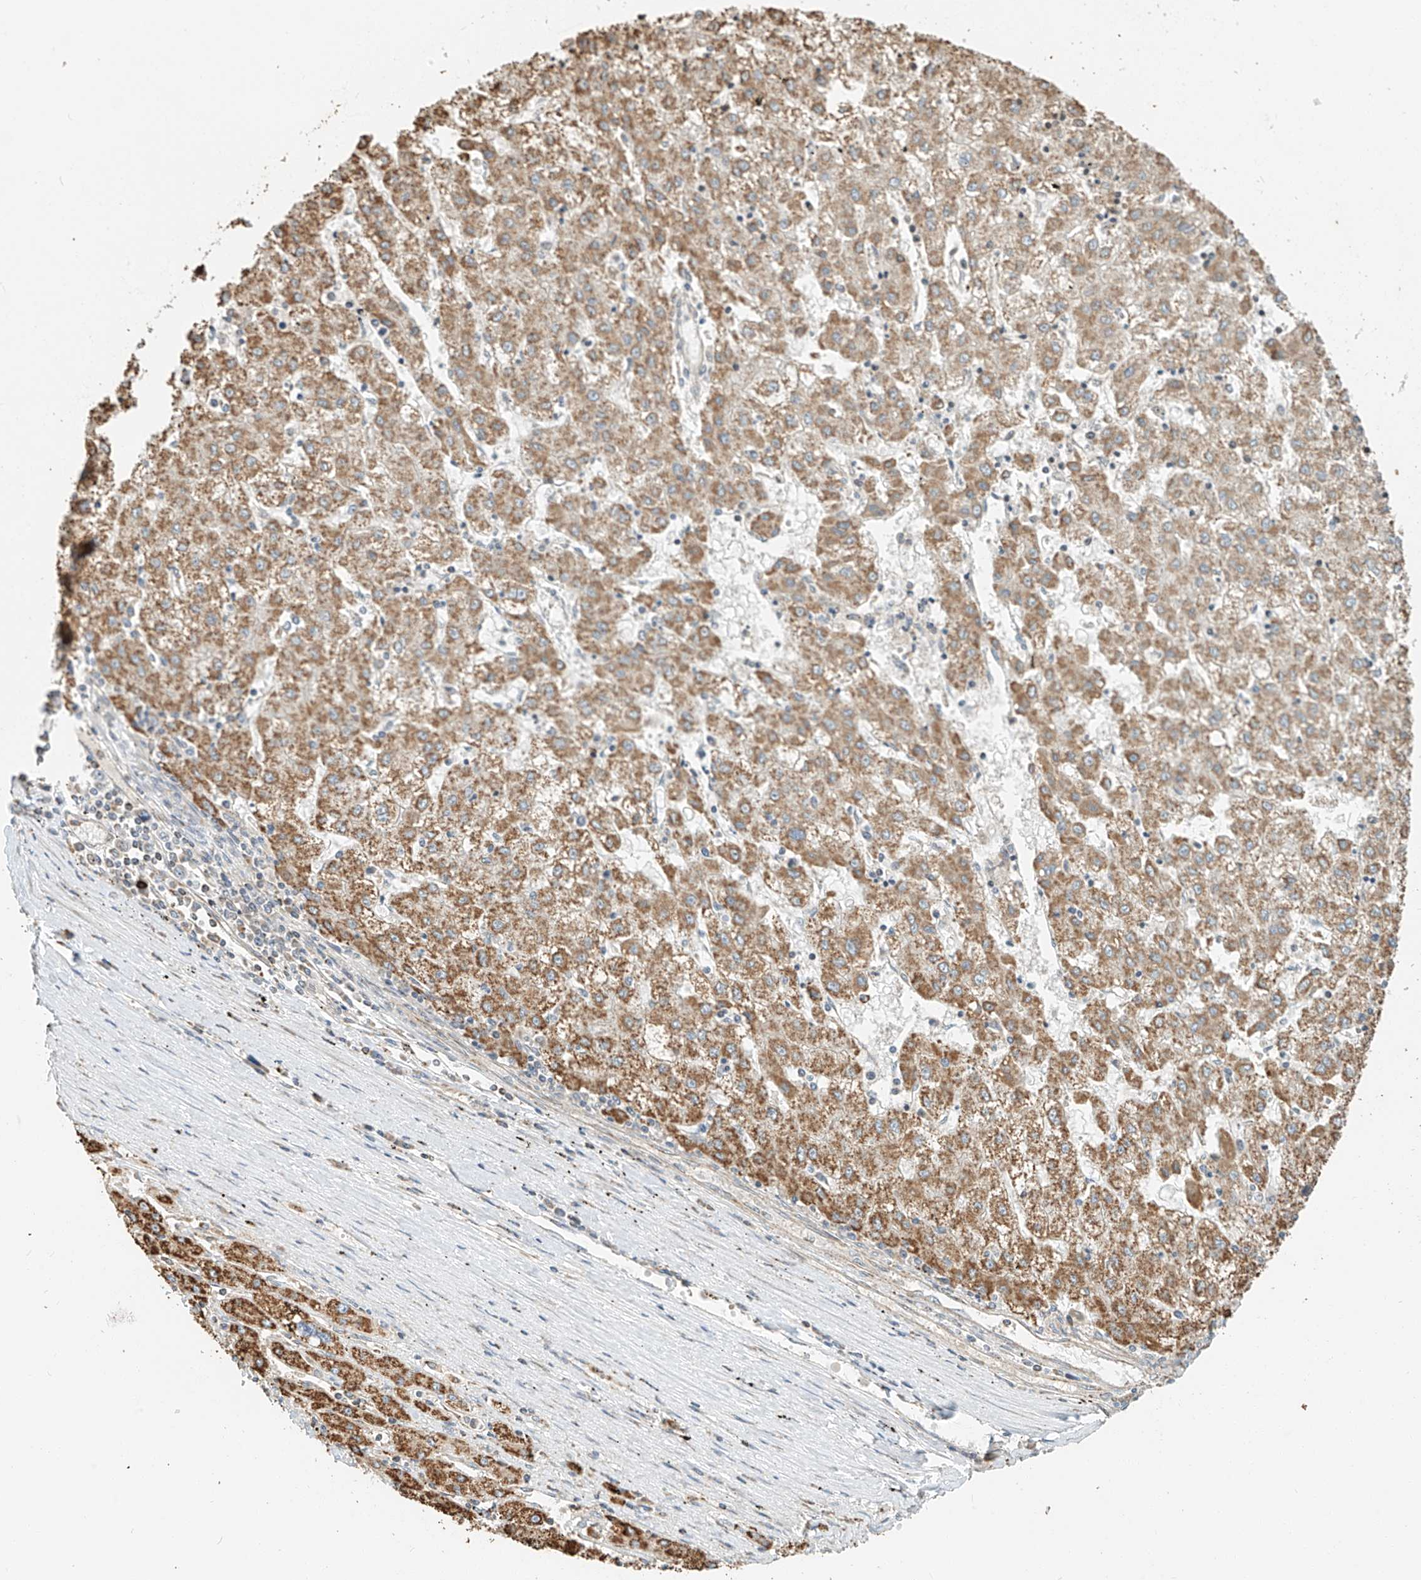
{"staining": {"intensity": "moderate", "quantity": ">75%", "location": "cytoplasmic/membranous"}, "tissue": "liver cancer", "cell_type": "Tumor cells", "image_type": "cancer", "snomed": [{"axis": "morphology", "description": "Carcinoma, Hepatocellular, NOS"}, {"axis": "topography", "description": "Liver"}], "caption": "Protein staining exhibits moderate cytoplasmic/membranous staining in approximately >75% of tumor cells in liver hepatocellular carcinoma.", "gene": "YIPF7", "patient": {"sex": "male", "age": 72}}